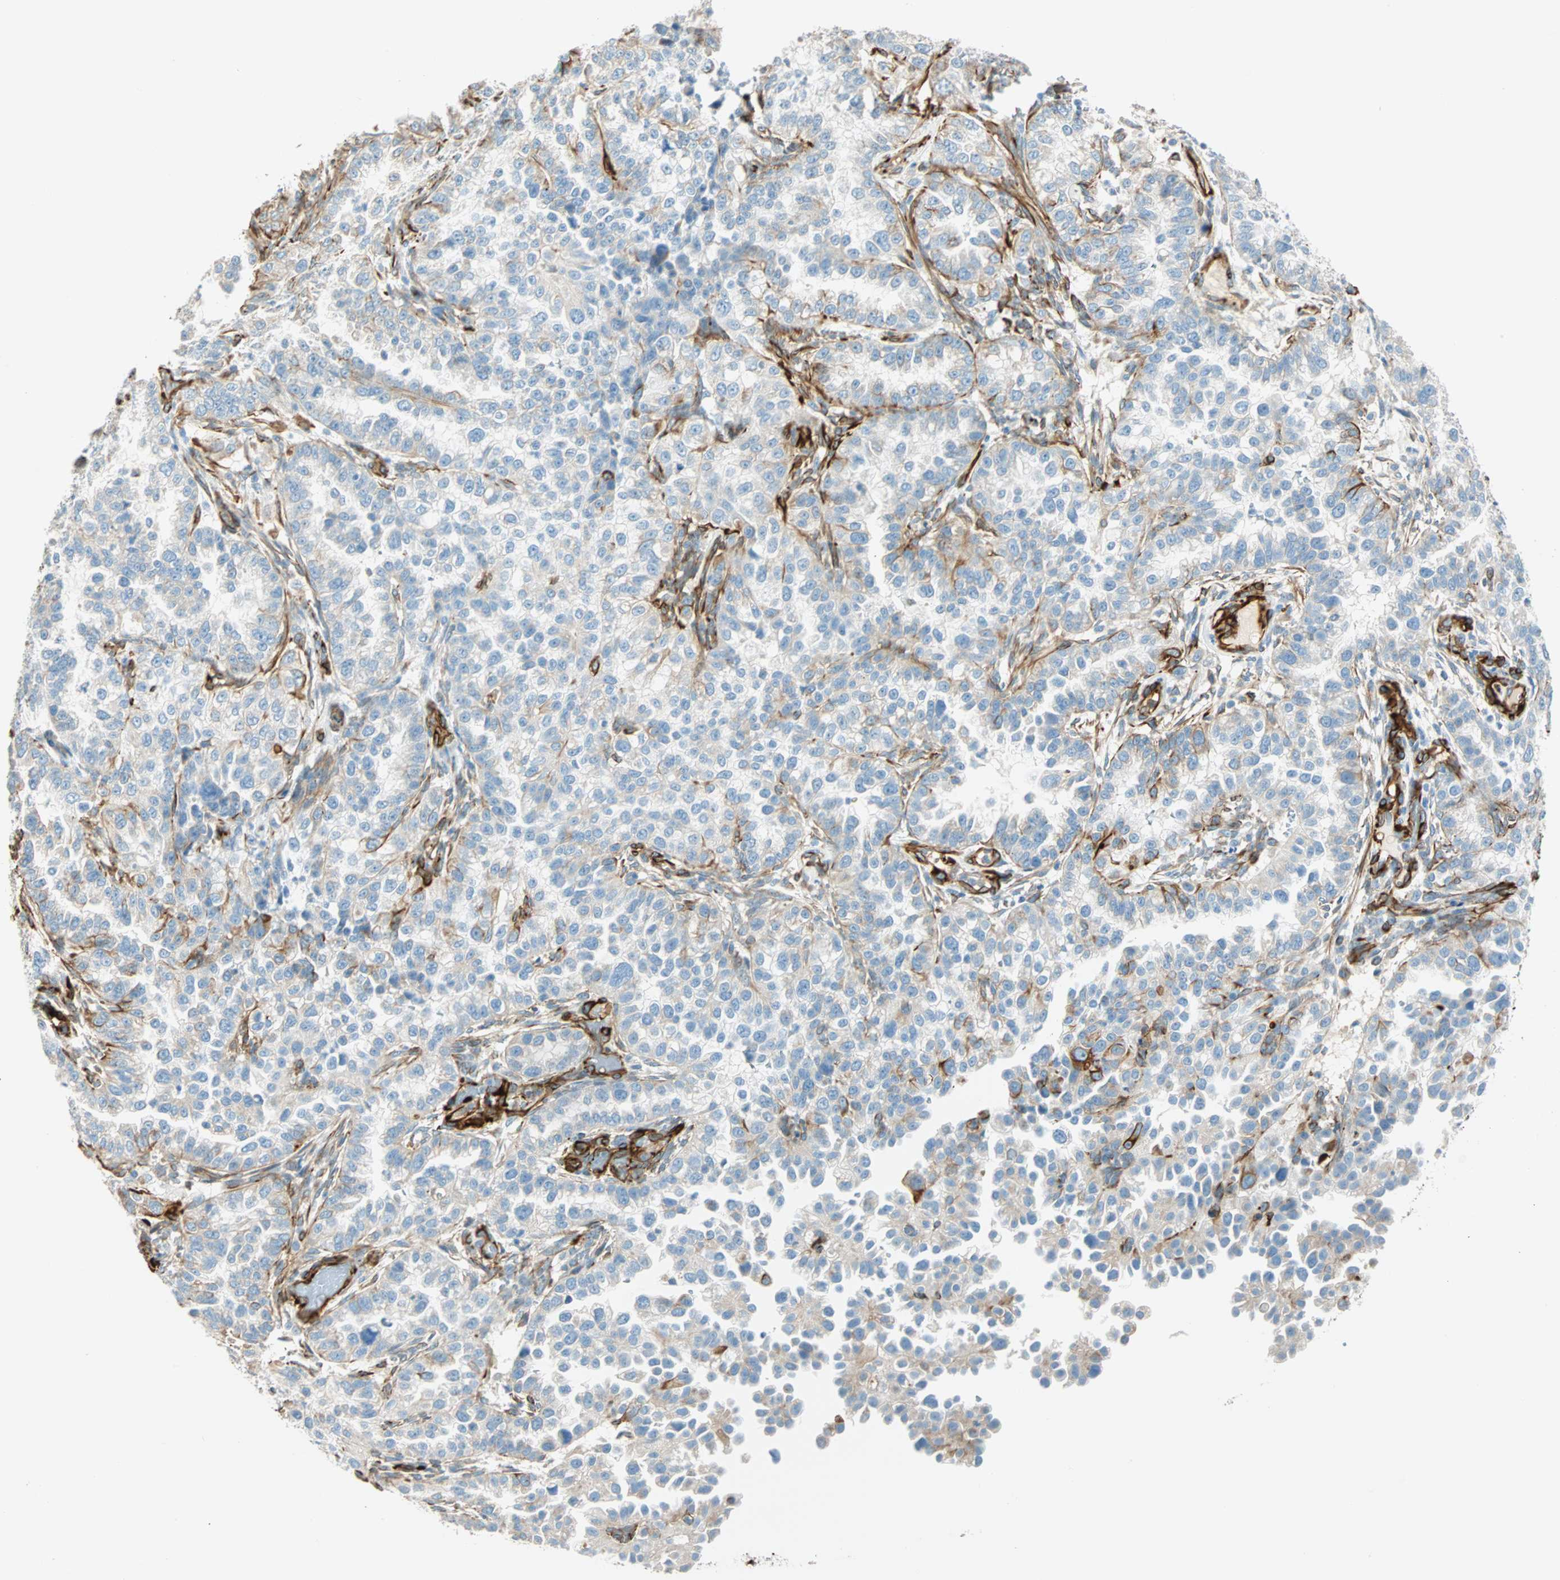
{"staining": {"intensity": "weak", "quantity": "<25%", "location": "cytoplasmic/membranous"}, "tissue": "endometrial cancer", "cell_type": "Tumor cells", "image_type": "cancer", "snomed": [{"axis": "morphology", "description": "Adenocarcinoma, NOS"}, {"axis": "topography", "description": "Endometrium"}], "caption": "Endometrial cancer (adenocarcinoma) was stained to show a protein in brown. There is no significant staining in tumor cells.", "gene": "NES", "patient": {"sex": "female", "age": 85}}